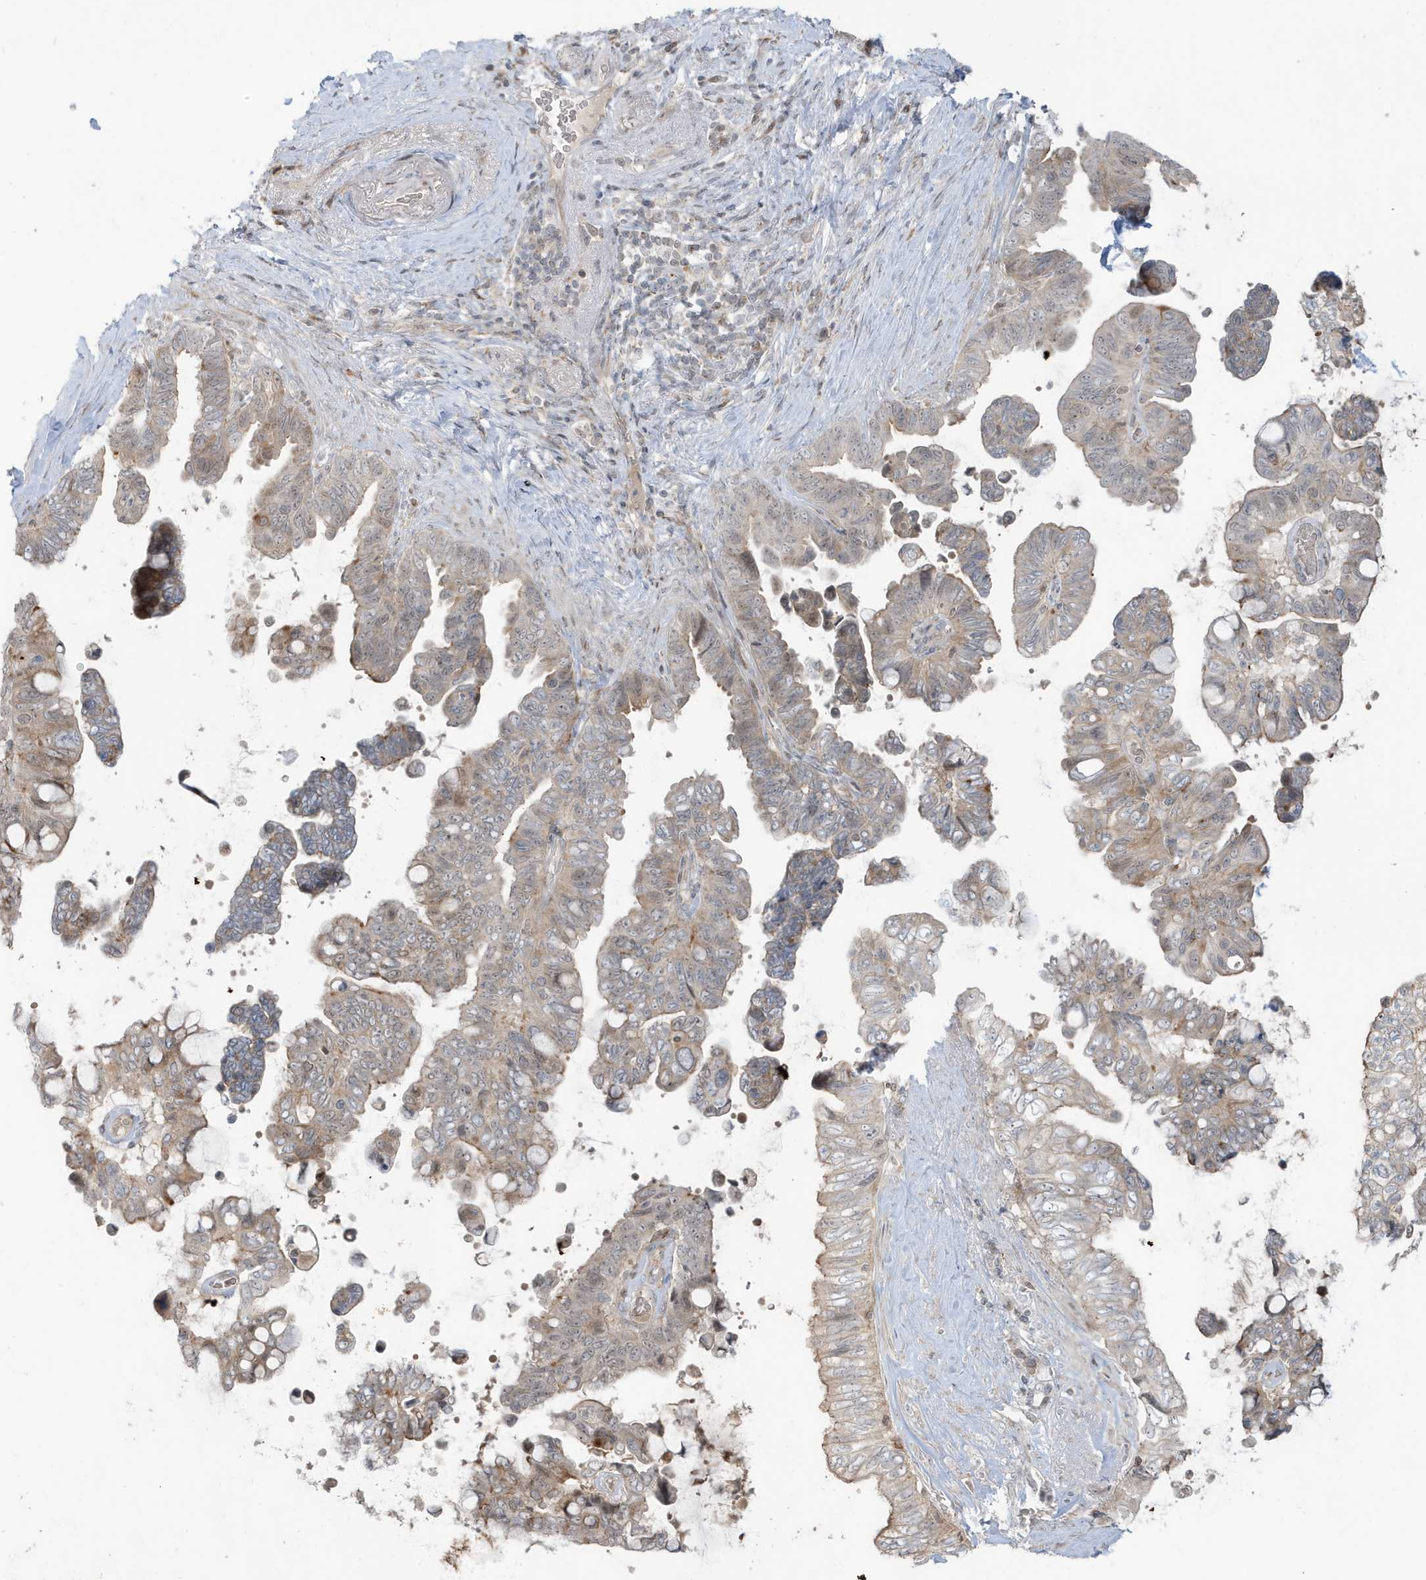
{"staining": {"intensity": "weak", "quantity": "25%-75%", "location": "cytoplasmic/membranous"}, "tissue": "pancreatic cancer", "cell_type": "Tumor cells", "image_type": "cancer", "snomed": [{"axis": "morphology", "description": "Adenocarcinoma, NOS"}, {"axis": "topography", "description": "Pancreas"}], "caption": "DAB (3,3'-diaminobenzidine) immunohistochemical staining of human pancreatic cancer (adenocarcinoma) displays weak cytoplasmic/membranous protein staining in approximately 25%-75% of tumor cells.", "gene": "PRRT3", "patient": {"sex": "female", "age": 72}}